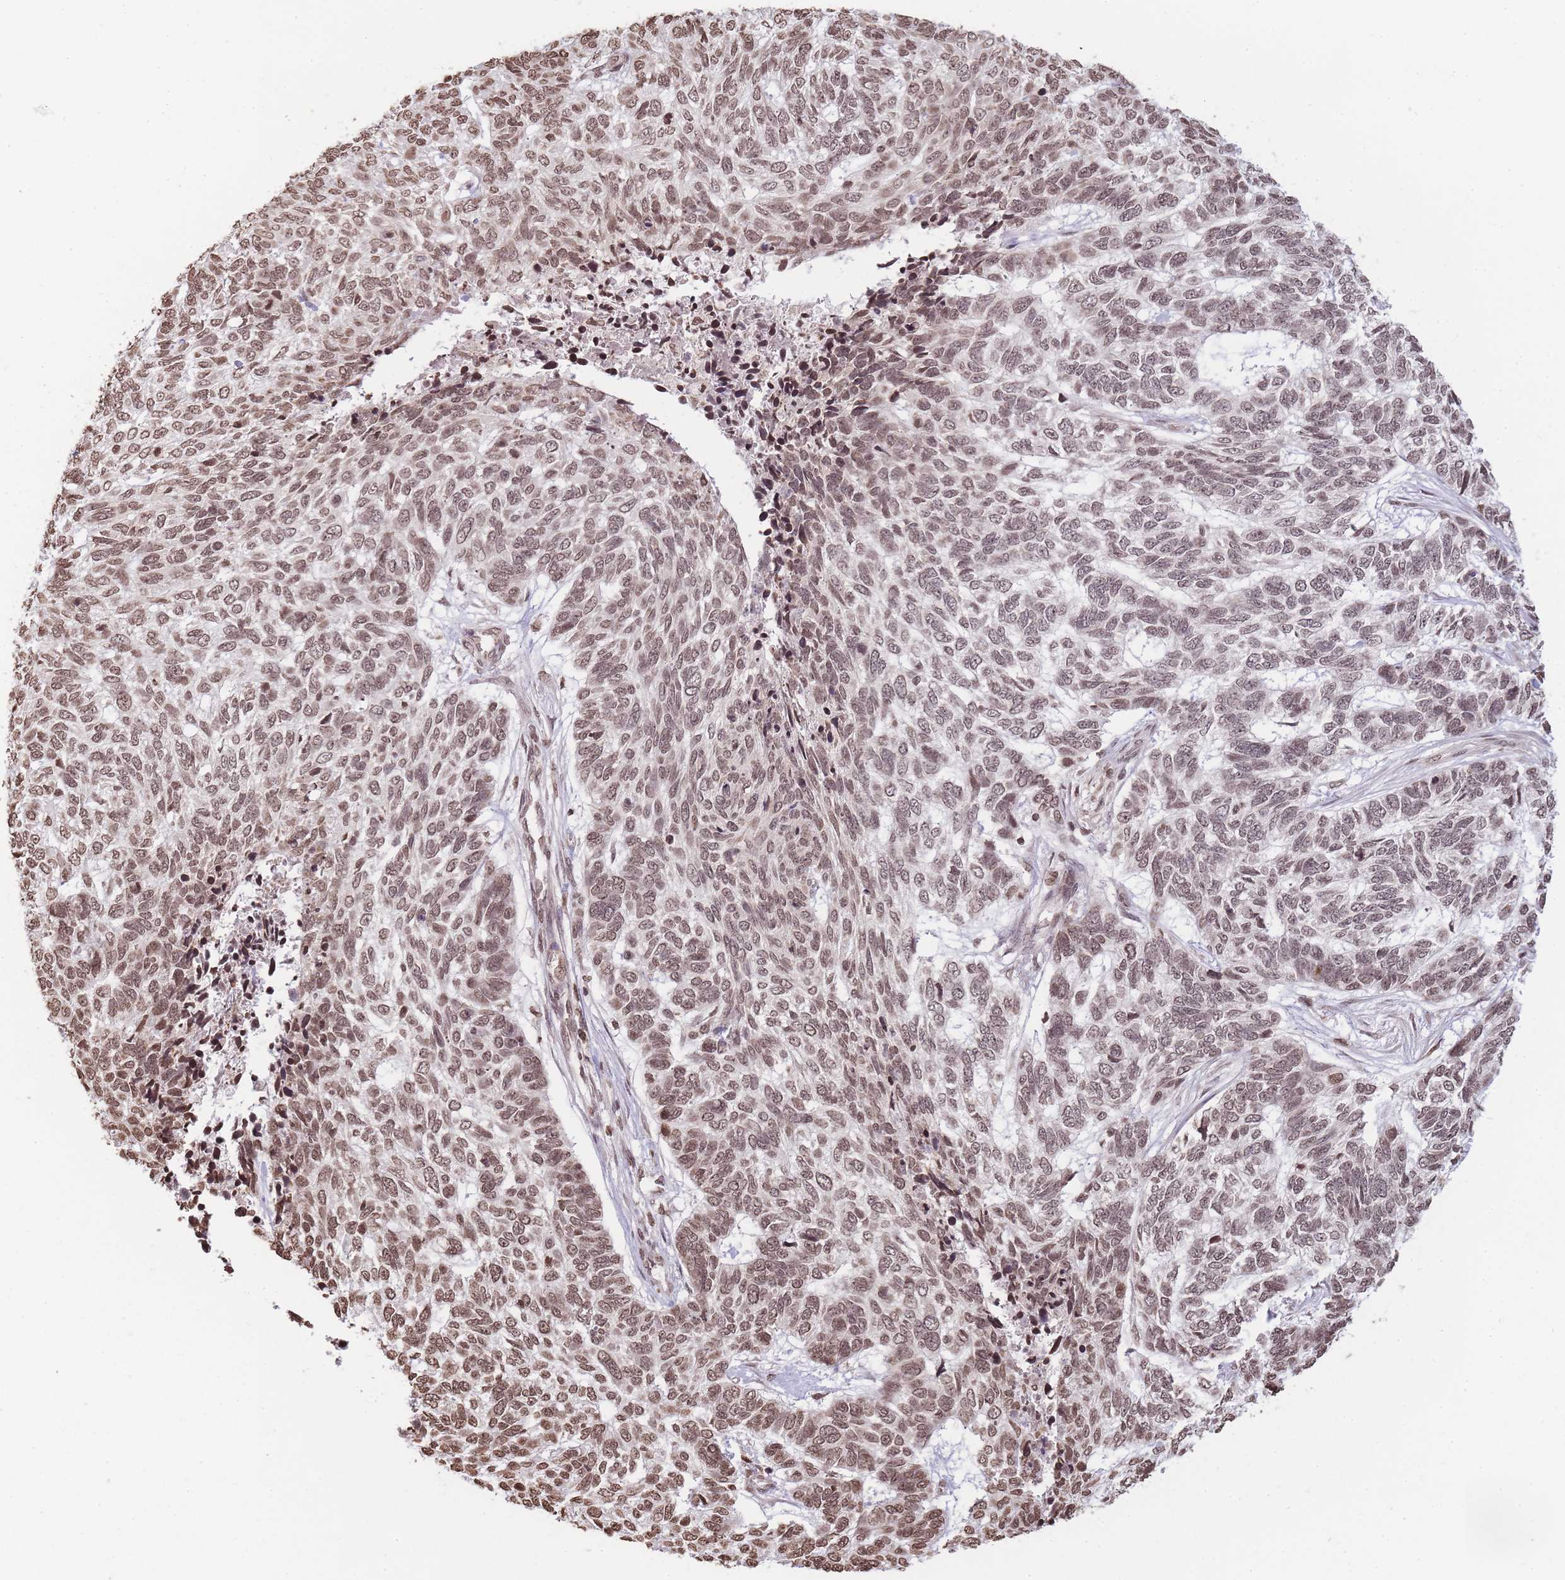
{"staining": {"intensity": "moderate", "quantity": ">75%", "location": "nuclear"}, "tissue": "skin cancer", "cell_type": "Tumor cells", "image_type": "cancer", "snomed": [{"axis": "morphology", "description": "Basal cell carcinoma"}, {"axis": "topography", "description": "Skin"}], "caption": "Moderate nuclear protein positivity is seen in approximately >75% of tumor cells in skin cancer (basal cell carcinoma).", "gene": "WWTR1", "patient": {"sex": "female", "age": 65}}